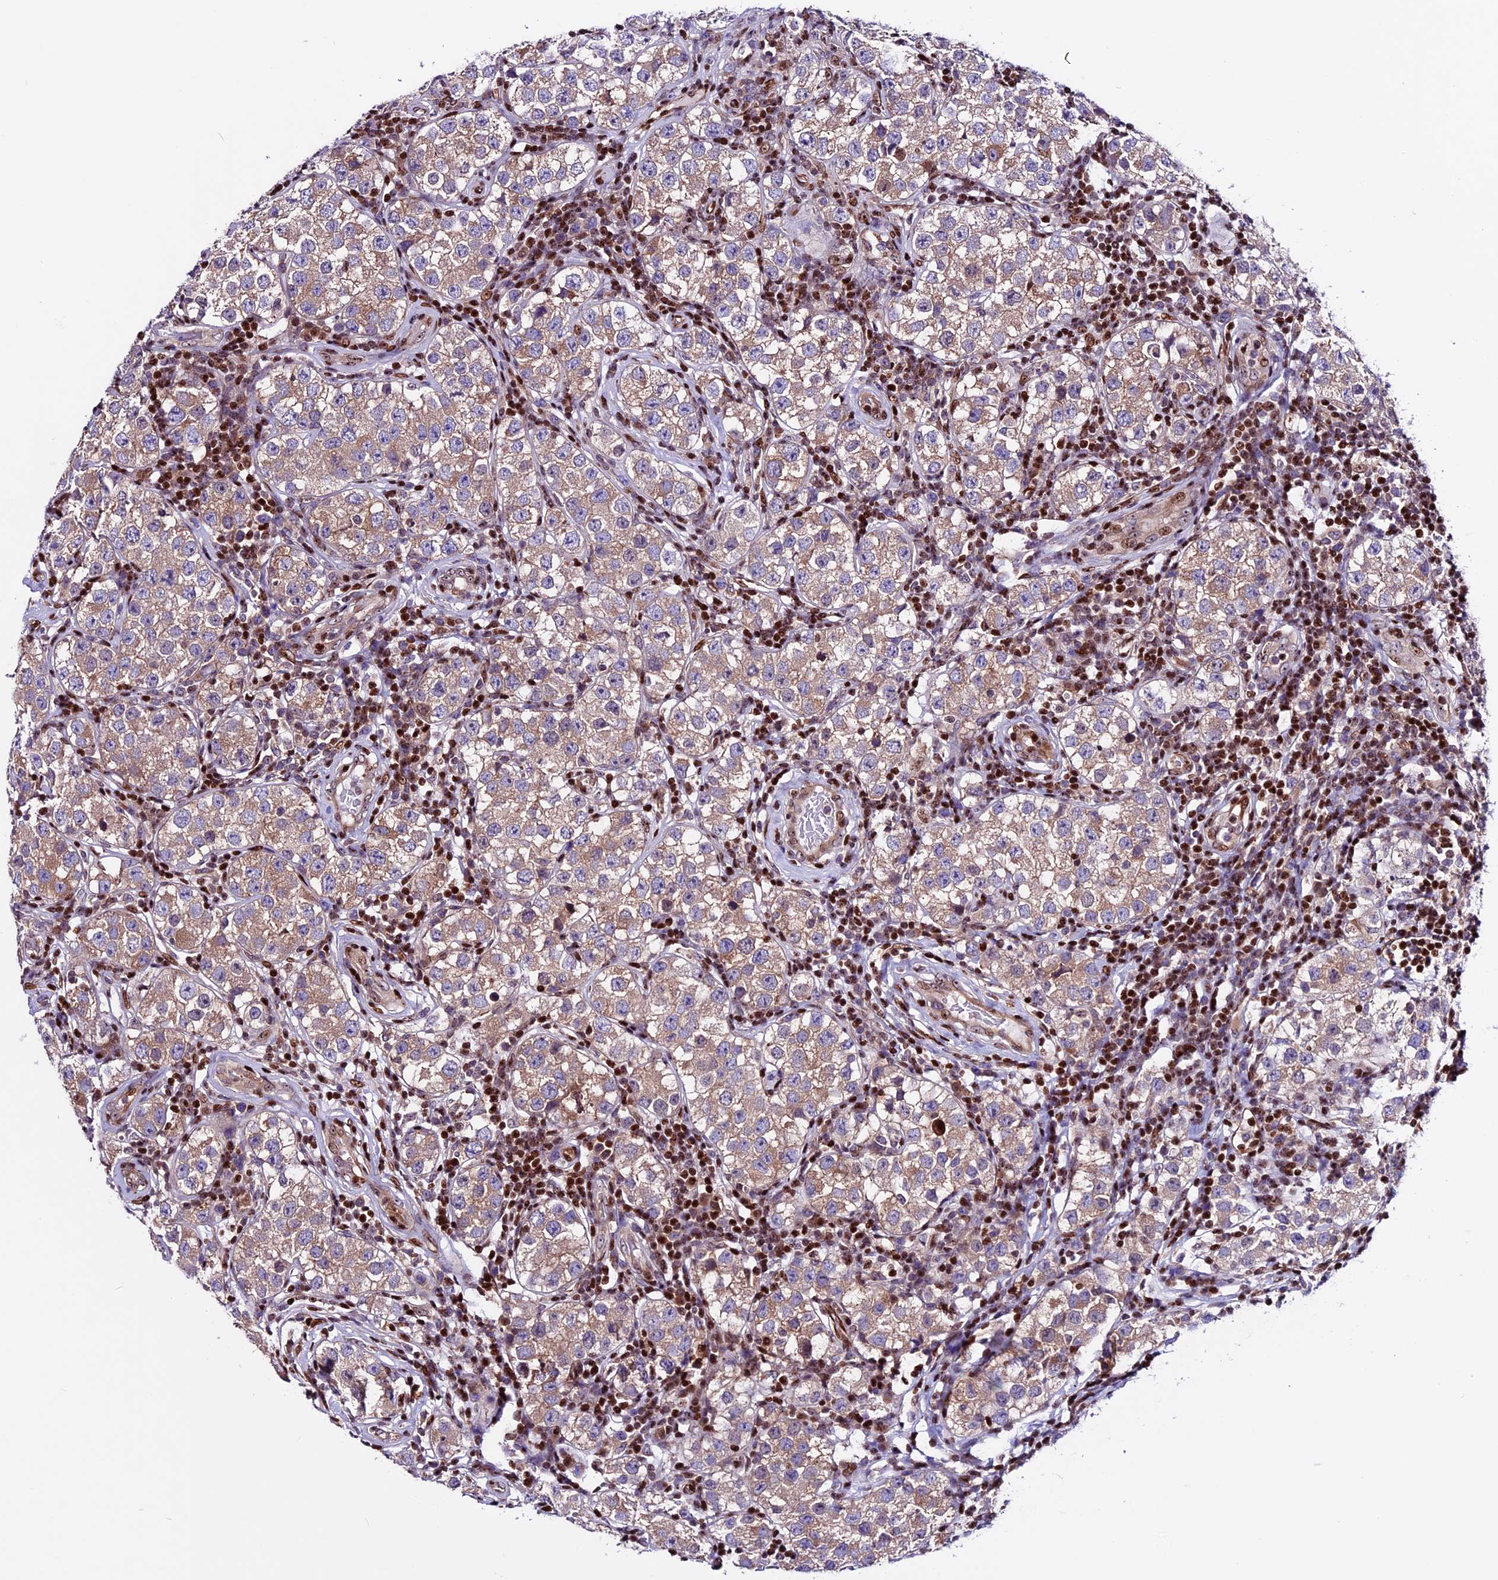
{"staining": {"intensity": "weak", "quantity": ">75%", "location": "cytoplasmic/membranous"}, "tissue": "testis cancer", "cell_type": "Tumor cells", "image_type": "cancer", "snomed": [{"axis": "morphology", "description": "Seminoma, NOS"}, {"axis": "topography", "description": "Testis"}], "caption": "This is an image of immunohistochemistry staining of seminoma (testis), which shows weak expression in the cytoplasmic/membranous of tumor cells.", "gene": "RINL", "patient": {"sex": "male", "age": 34}}